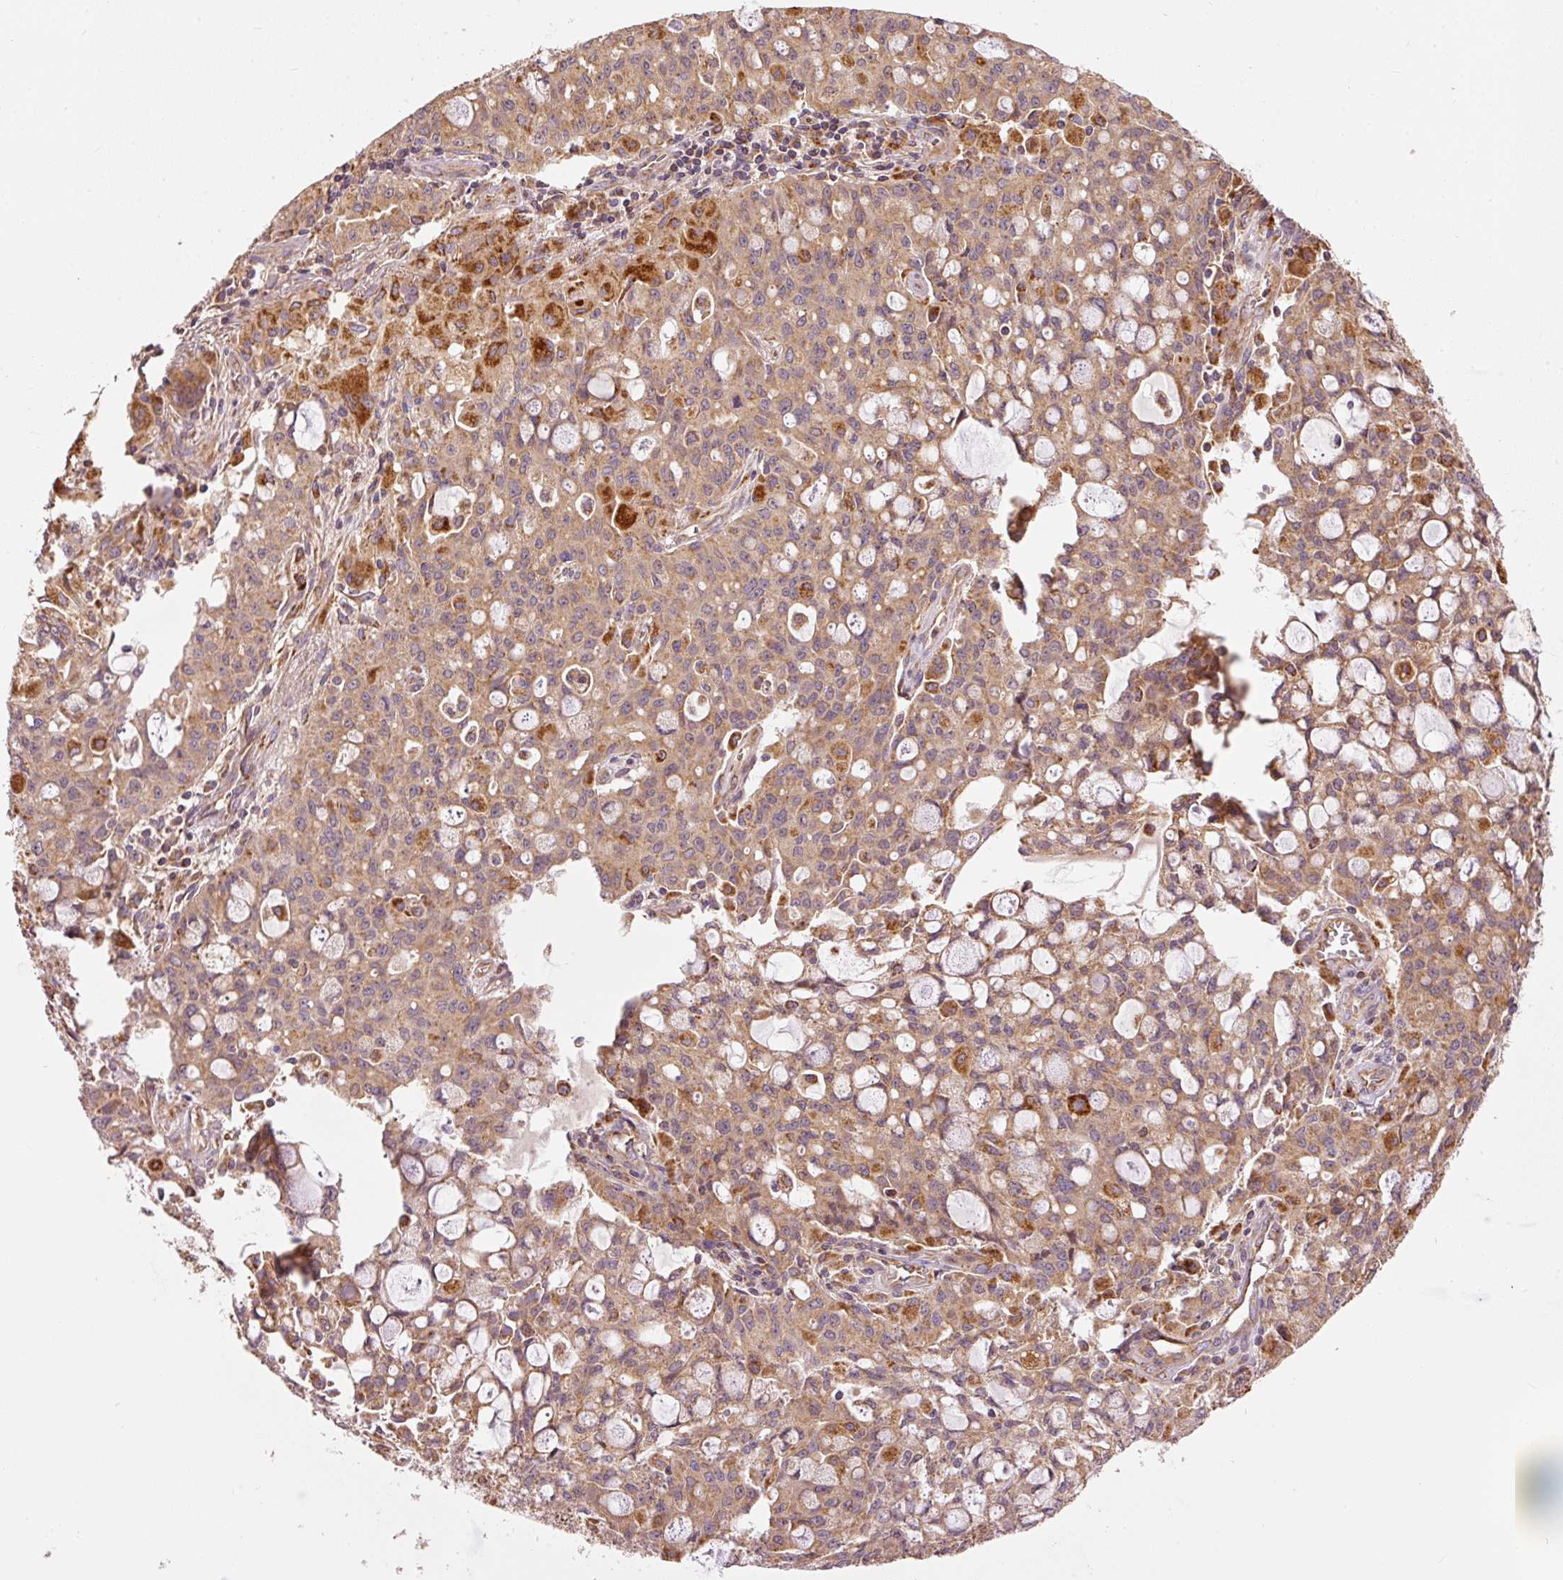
{"staining": {"intensity": "moderate", "quantity": ">75%", "location": "cytoplasmic/membranous"}, "tissue": "lung cancer", "cell_type": "Tumor cells", "image_type": "cancer", "snomed": [{"axis": "morphology", "description": "Adenocarcinoma, NOS"}, {"axis": "topography", "description": "Lung"}], "caption": "Protein analysis of lung adenocarcinoma tissue demonstrates moderate cytoplasmic/membranous staining in about >75% of tumor cells.", "gene": "MTHFD1L", "patient": {"sex": "female", "age": 44}}